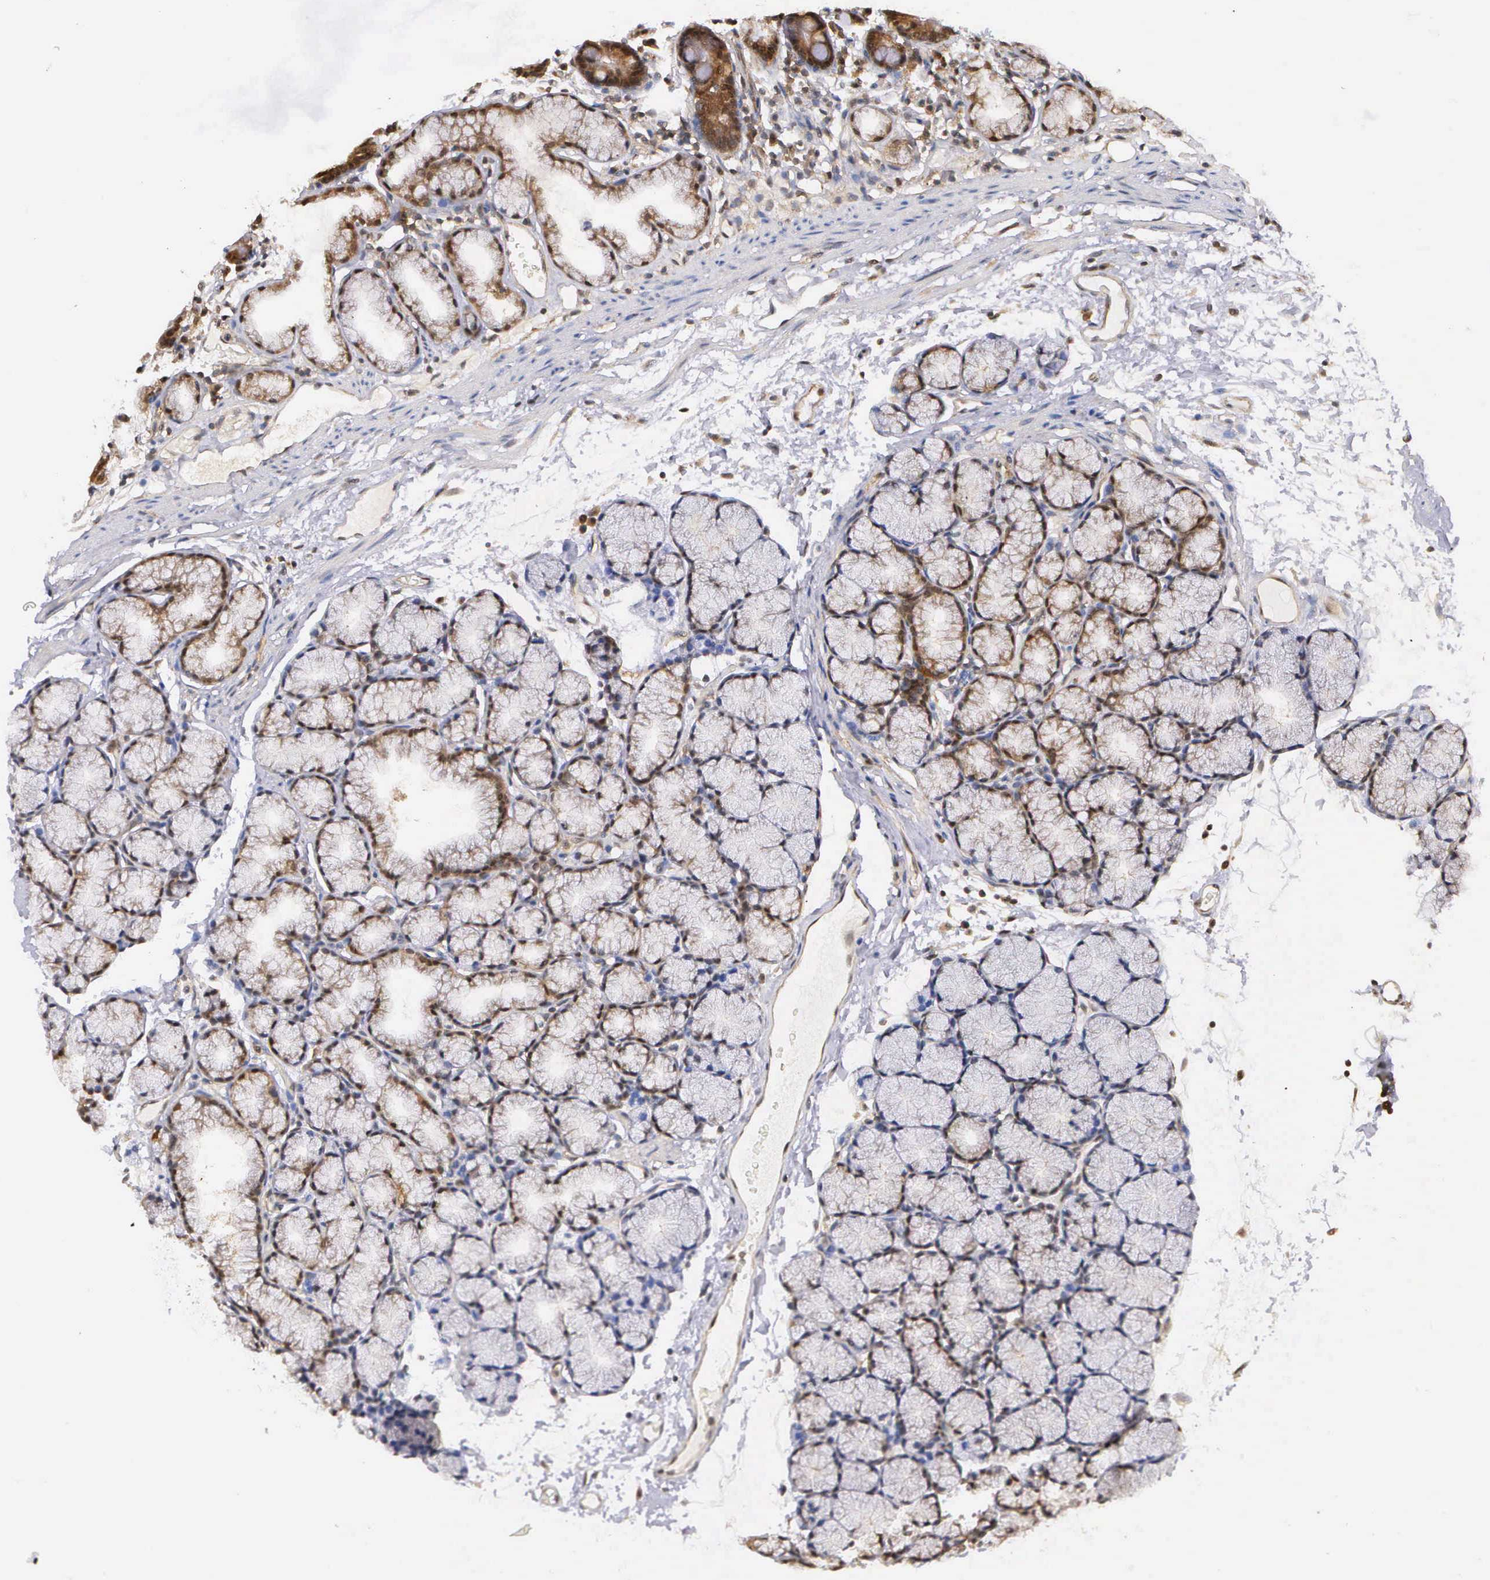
{"staining": {"intensity": "strong", "quantity": ">75%", "location": "cytoplasmic/membranous"}, "tissue": "duodenum", "cell_type": "Glandular cells", "image_type": "normal", "snomed": [{"axis": "morphology", "description": "Normal tissue, NOS"}, {"axis": "topography", "description": "Duodenum"}], "caption": "Immunohistochemical staining of benign duodenum demonstrates strong cytoplasmic/membranous protein staining in approximately >75% of glandular cells. Nuclei are stained in blue.", "gene": "IGBP1P2", "patient": {"sex": "female", "age": 48}}